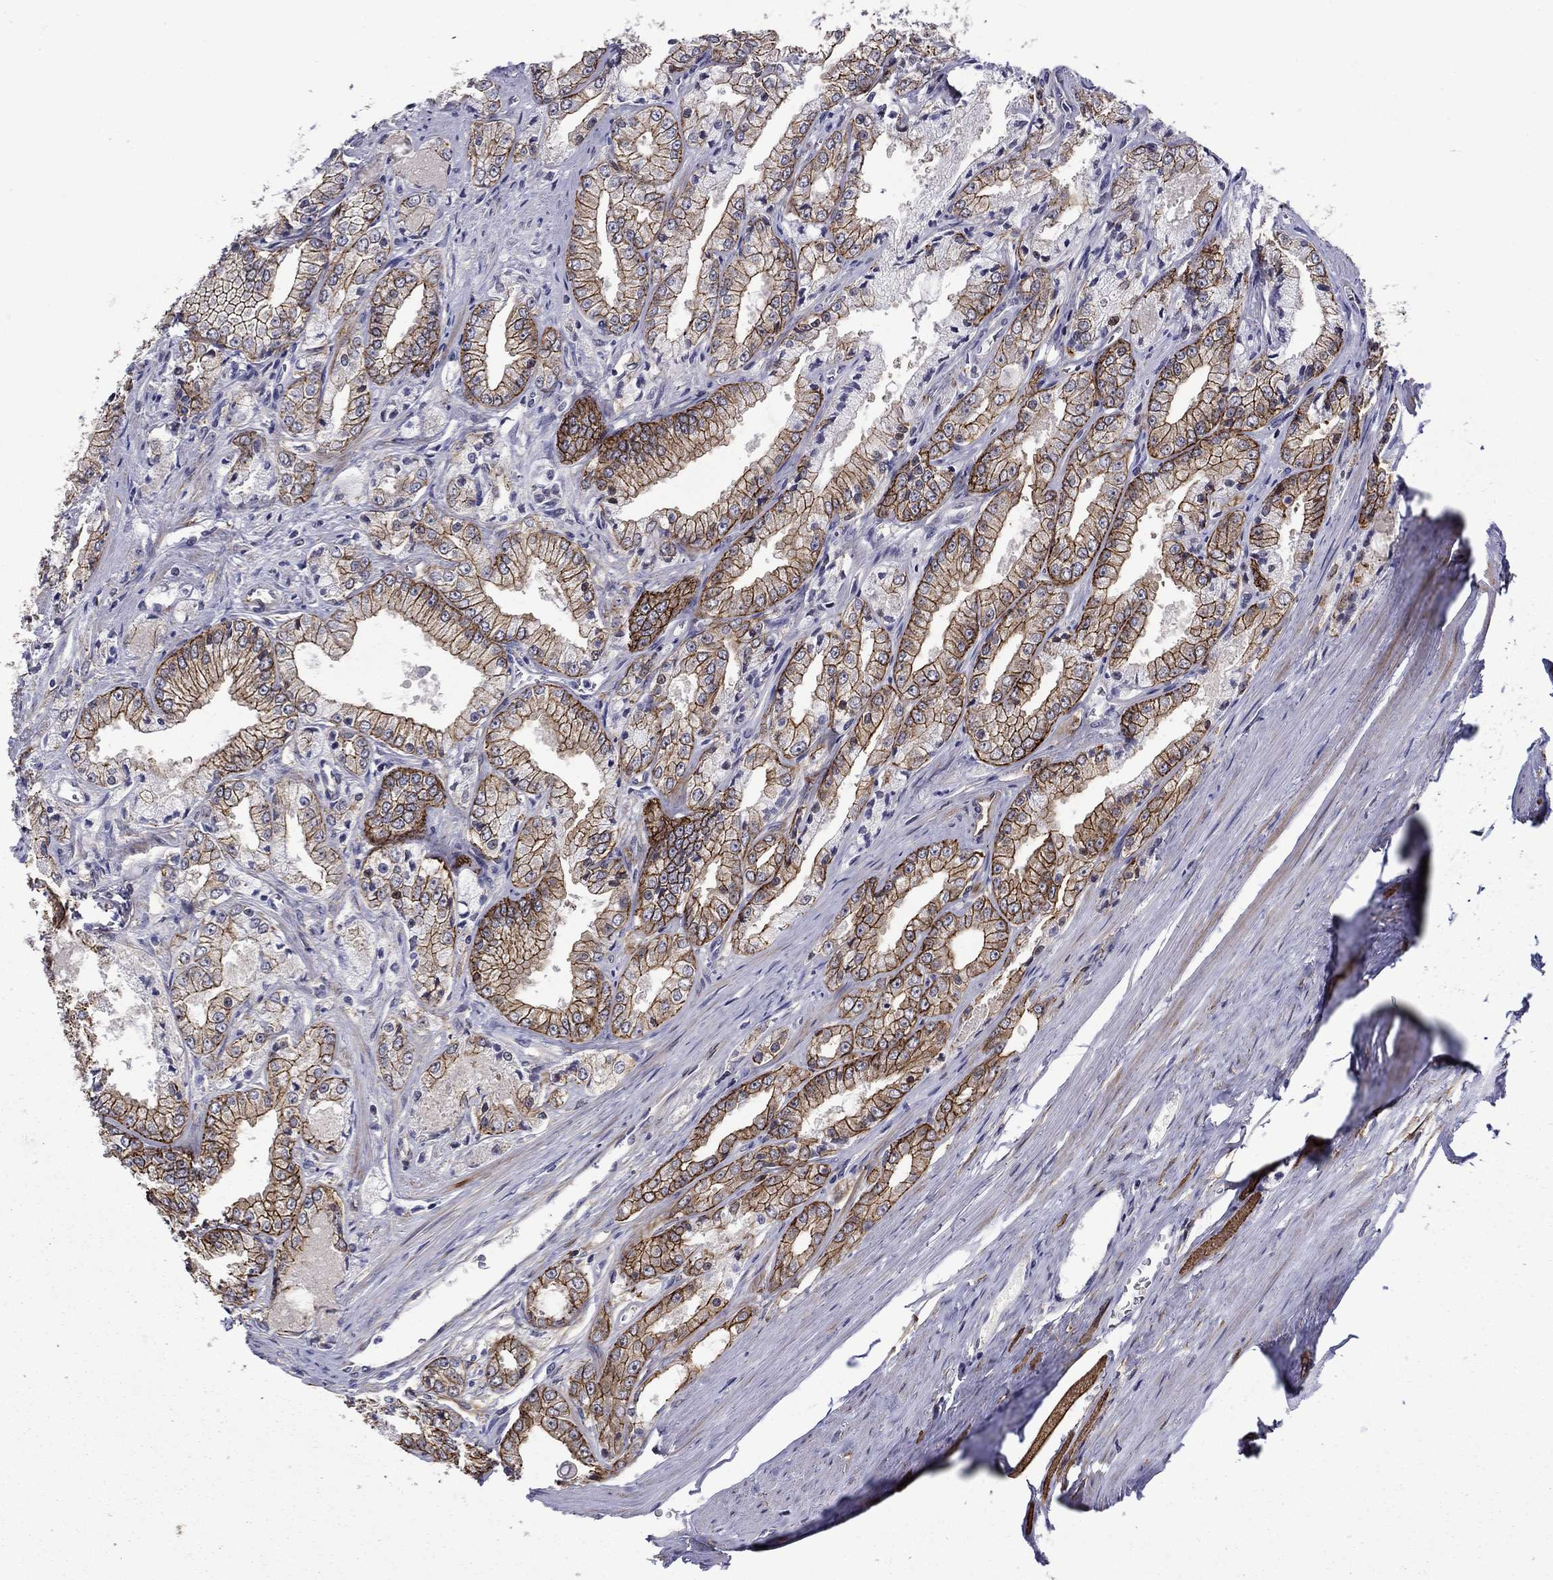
{"staining": {"intensity": "strong", "quantity": "25%-75%", "location": "cytoplasmic/membranous"}, "tissue": "prostate cancer", "cell_type": "Tumor cells", "image_type": "cancer", "snomed": [{"axis": "morphology", "description": "Adenocarcinoma, NOS"}, {"axis": "morphology", "description": "Adenocarcinoma, High grade"}, {"axis": "topography", "description": "Prostate"}], "caption": "Immunohistochemical staining of adenocarcinoma (prostate) displays high levels of strong cytoplasmic/membranous staining in approximately 25%-75% of tumor cells. Immunohistochemistry stains the protein in brown and the nuclei are stained blue.", "gene": "LMO7", "patient": {"sex": "male", "age": 70}}